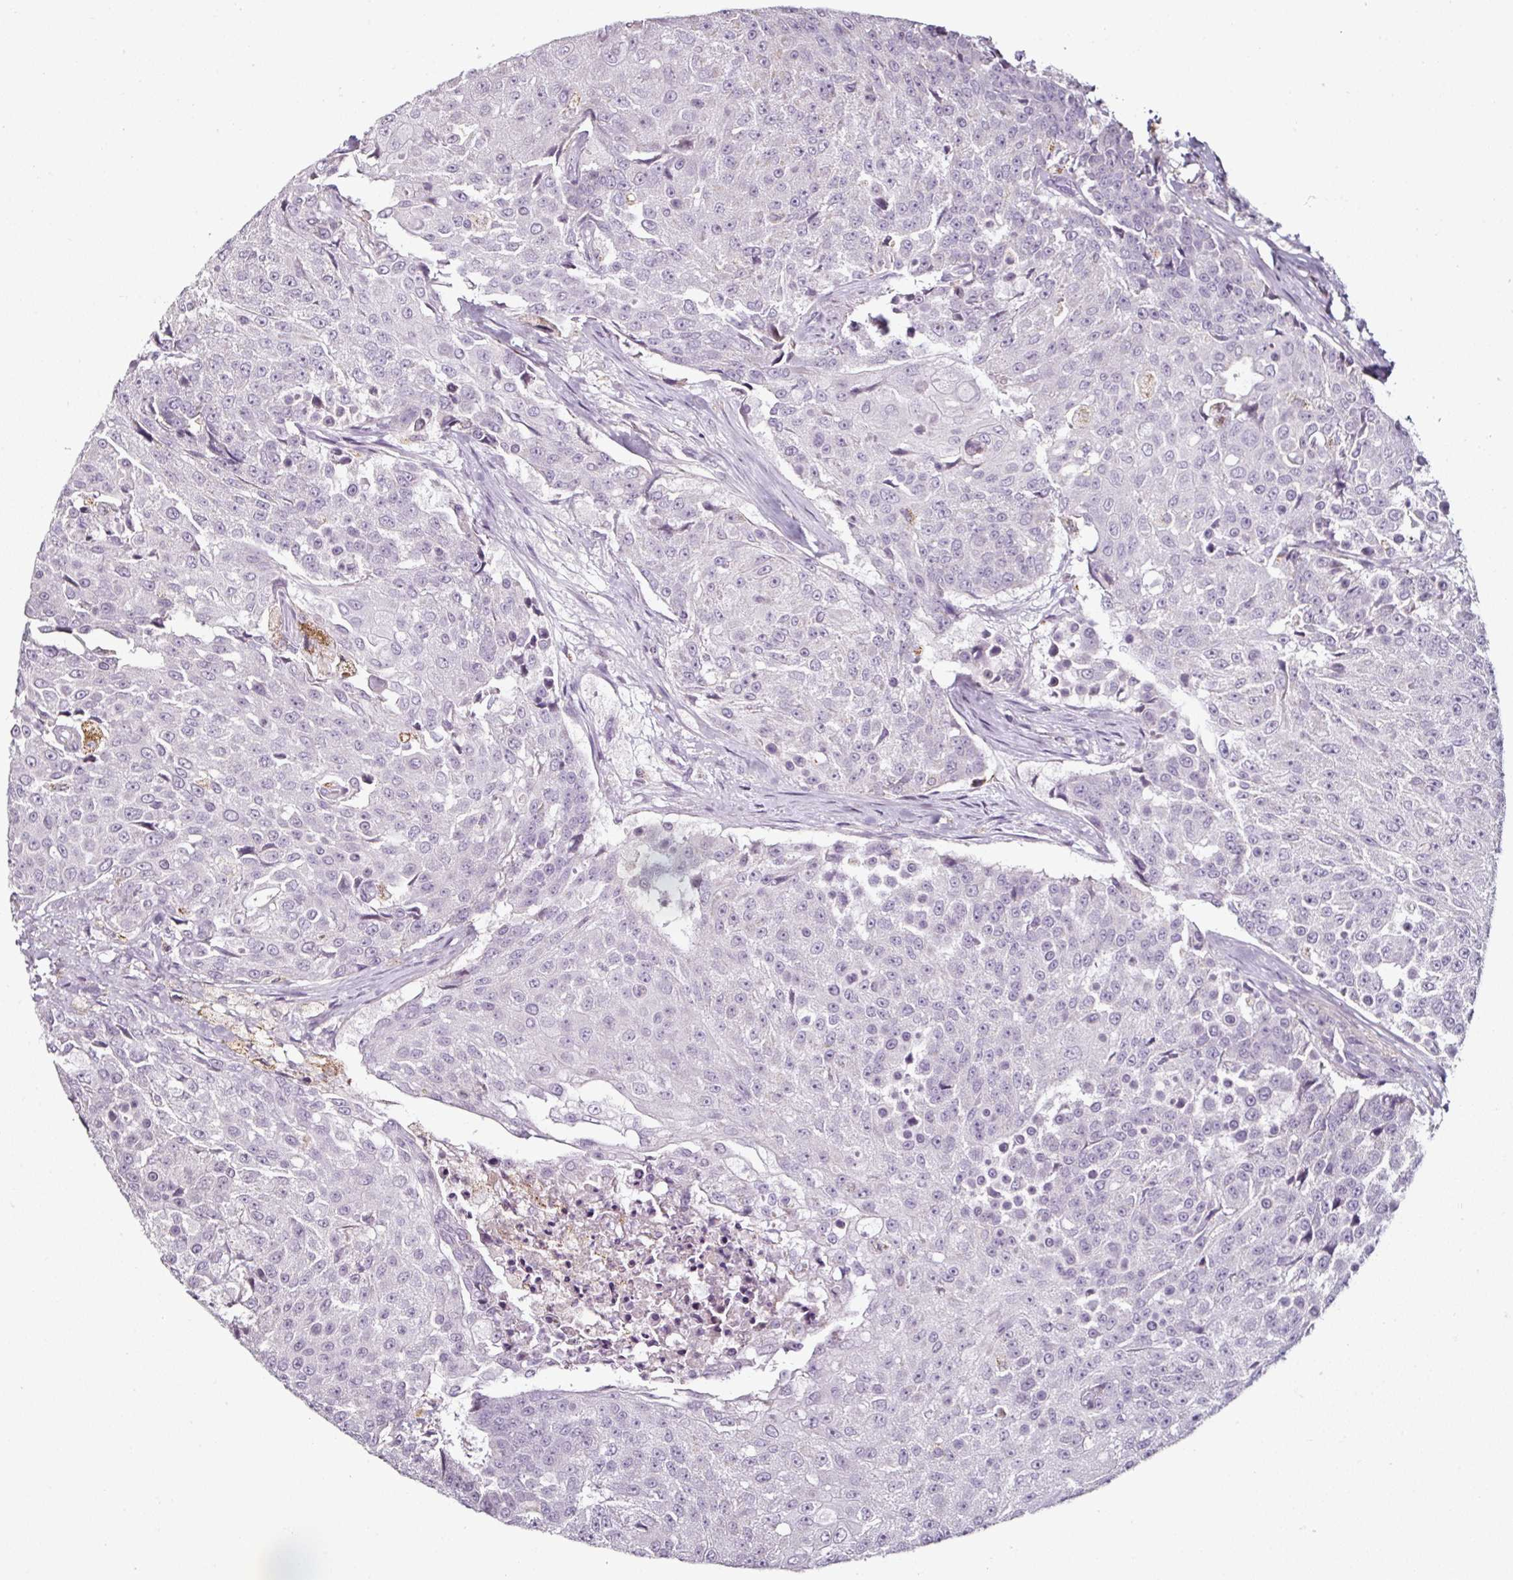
{"staining": {"intensity": "negative", "quantity": "none", "location": "none"}, "tissue": "urothelial cancer", "cell_type": "Tumor cells", "image_type": "cancer", "snomed": [{"axis": "morphology", "description": "Urothelial carcinoma, High grade"}, {"axis": "topography", "description": "Urinary bladder"}], "caption": "A high-resolution histopathology image shows immunohistochemistry staining of urothelial cancer, which demonstrates no significant staining in tumor cells. Nuclei are stained in blue.", "gene": "CAP2", "patient": {"sex": "female", "age": 63}}